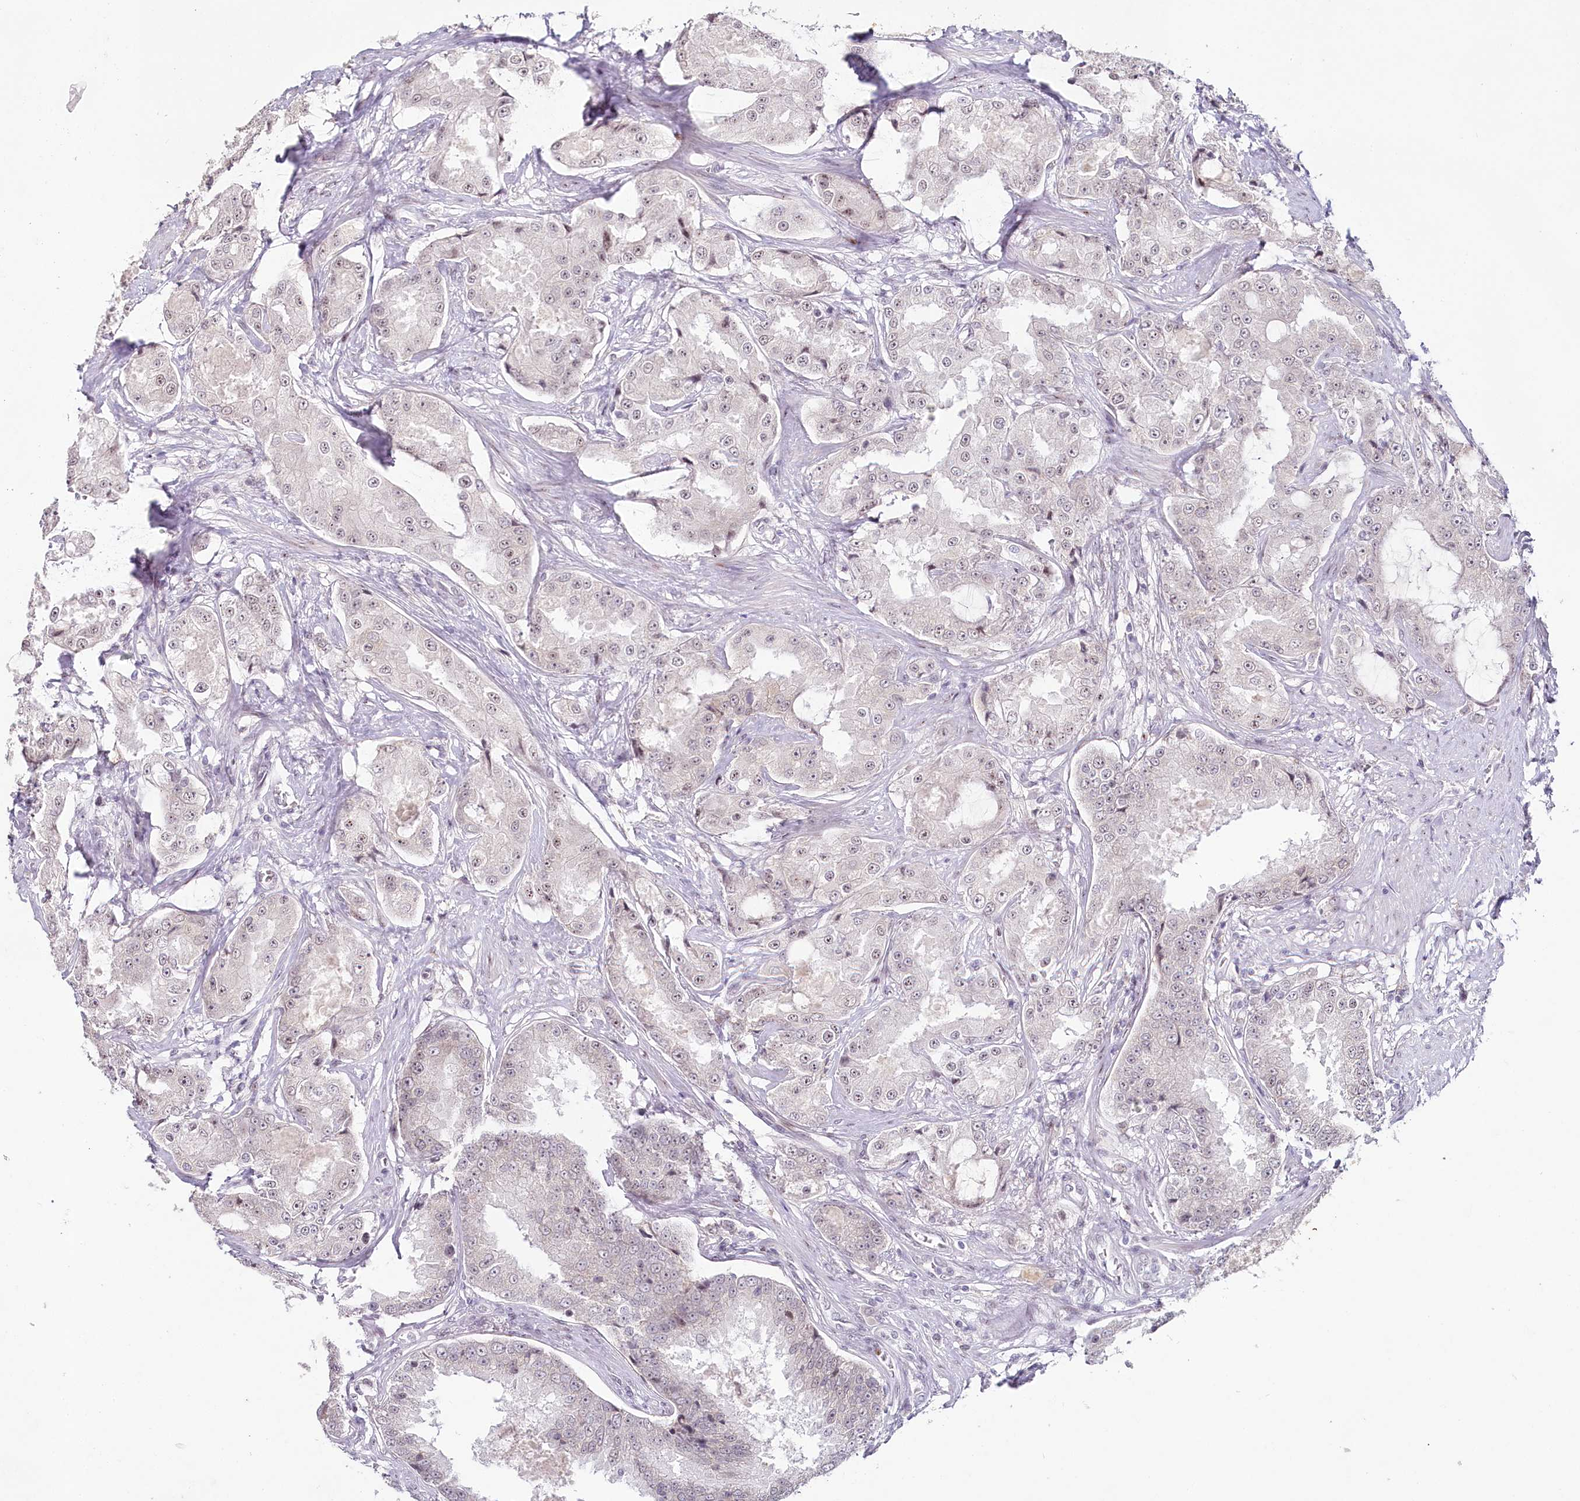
{"staining": {"intensity": "negative", "quantity": "none", "location": "none"}, "tissue": "prostate cancer", "cell_type": "Tumor cells", "image_type": "cancer", "snomed": [{"axis": "morphology", "description": "Adenocarcinoma, High grade"}, {"axis": "topography", "description": "Prostate"}], "caption": "IHC of prostate high-grade adenocarcinoma shows no expression in tumor cells. (IHC, brightfield microscopy, high magnification).", "gene": "HPD", "patient": {"sex": "male", "age": 73}}